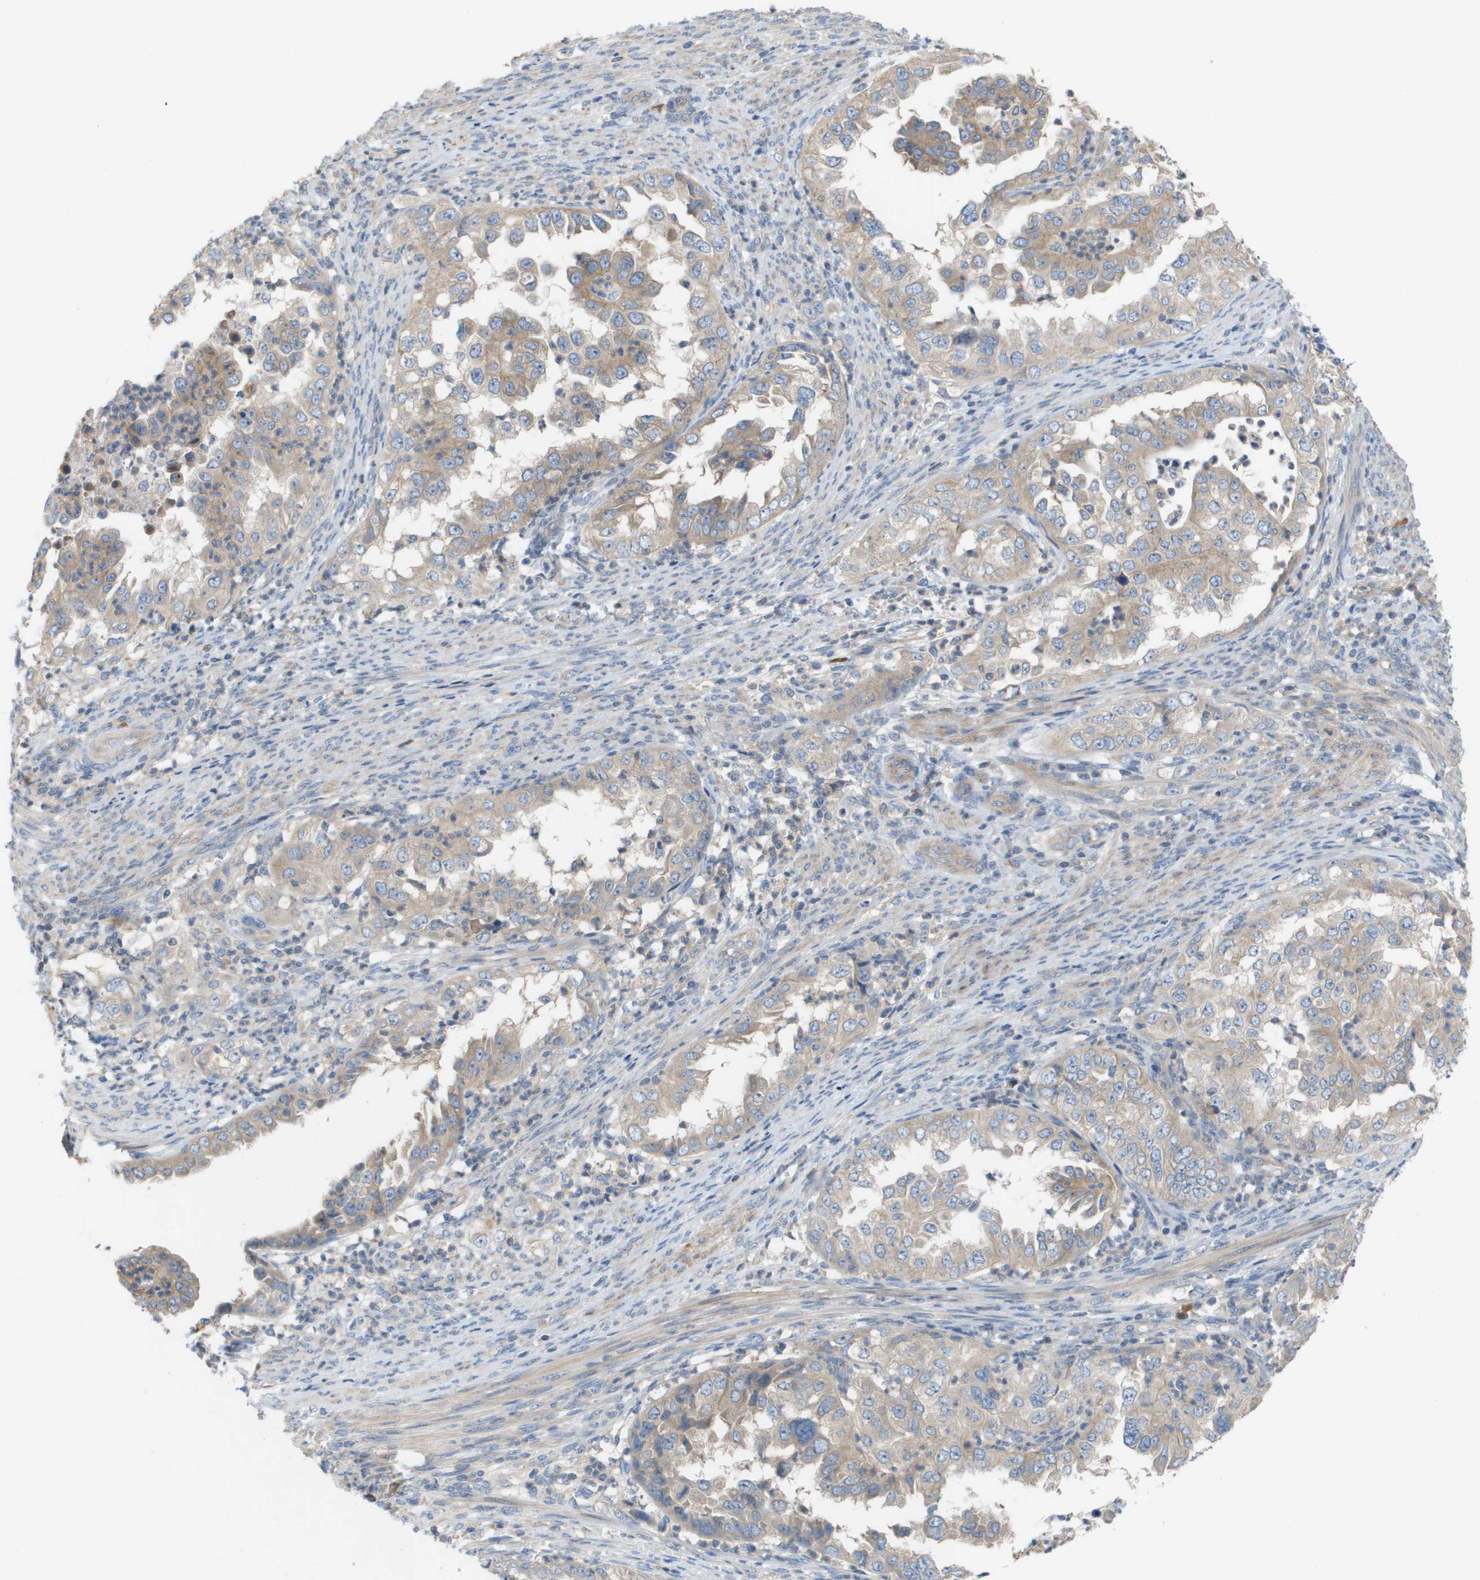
{"staining": {"intensity": "weak", "quantity": ">75%", "location": "cytoplasmic/membranous"}, "tissue": "endometrial cancer", "cell_type": "Tumor cells", "image_type": "cancer", "snomed": [{"axis": "morphology", "description": "Adenocarcinoma, NOS"}, {"axis": "topography", "description": "Endometrium"}], "caption": "Immunohistochemistry staining of endometrial cancer (adenocarcinoma), which displays low levels of weak cytoplasmic/membranous positivity in about >75% of tumor cells indicating weak cytoplasmic/membranous protein positivity. The staining was performed using DAB (brown) for protein detection and nuclei were counterstained in hematoxylin (blue).", "gene": "UBA5", "patient": {"sex": "female", "age": 85}}